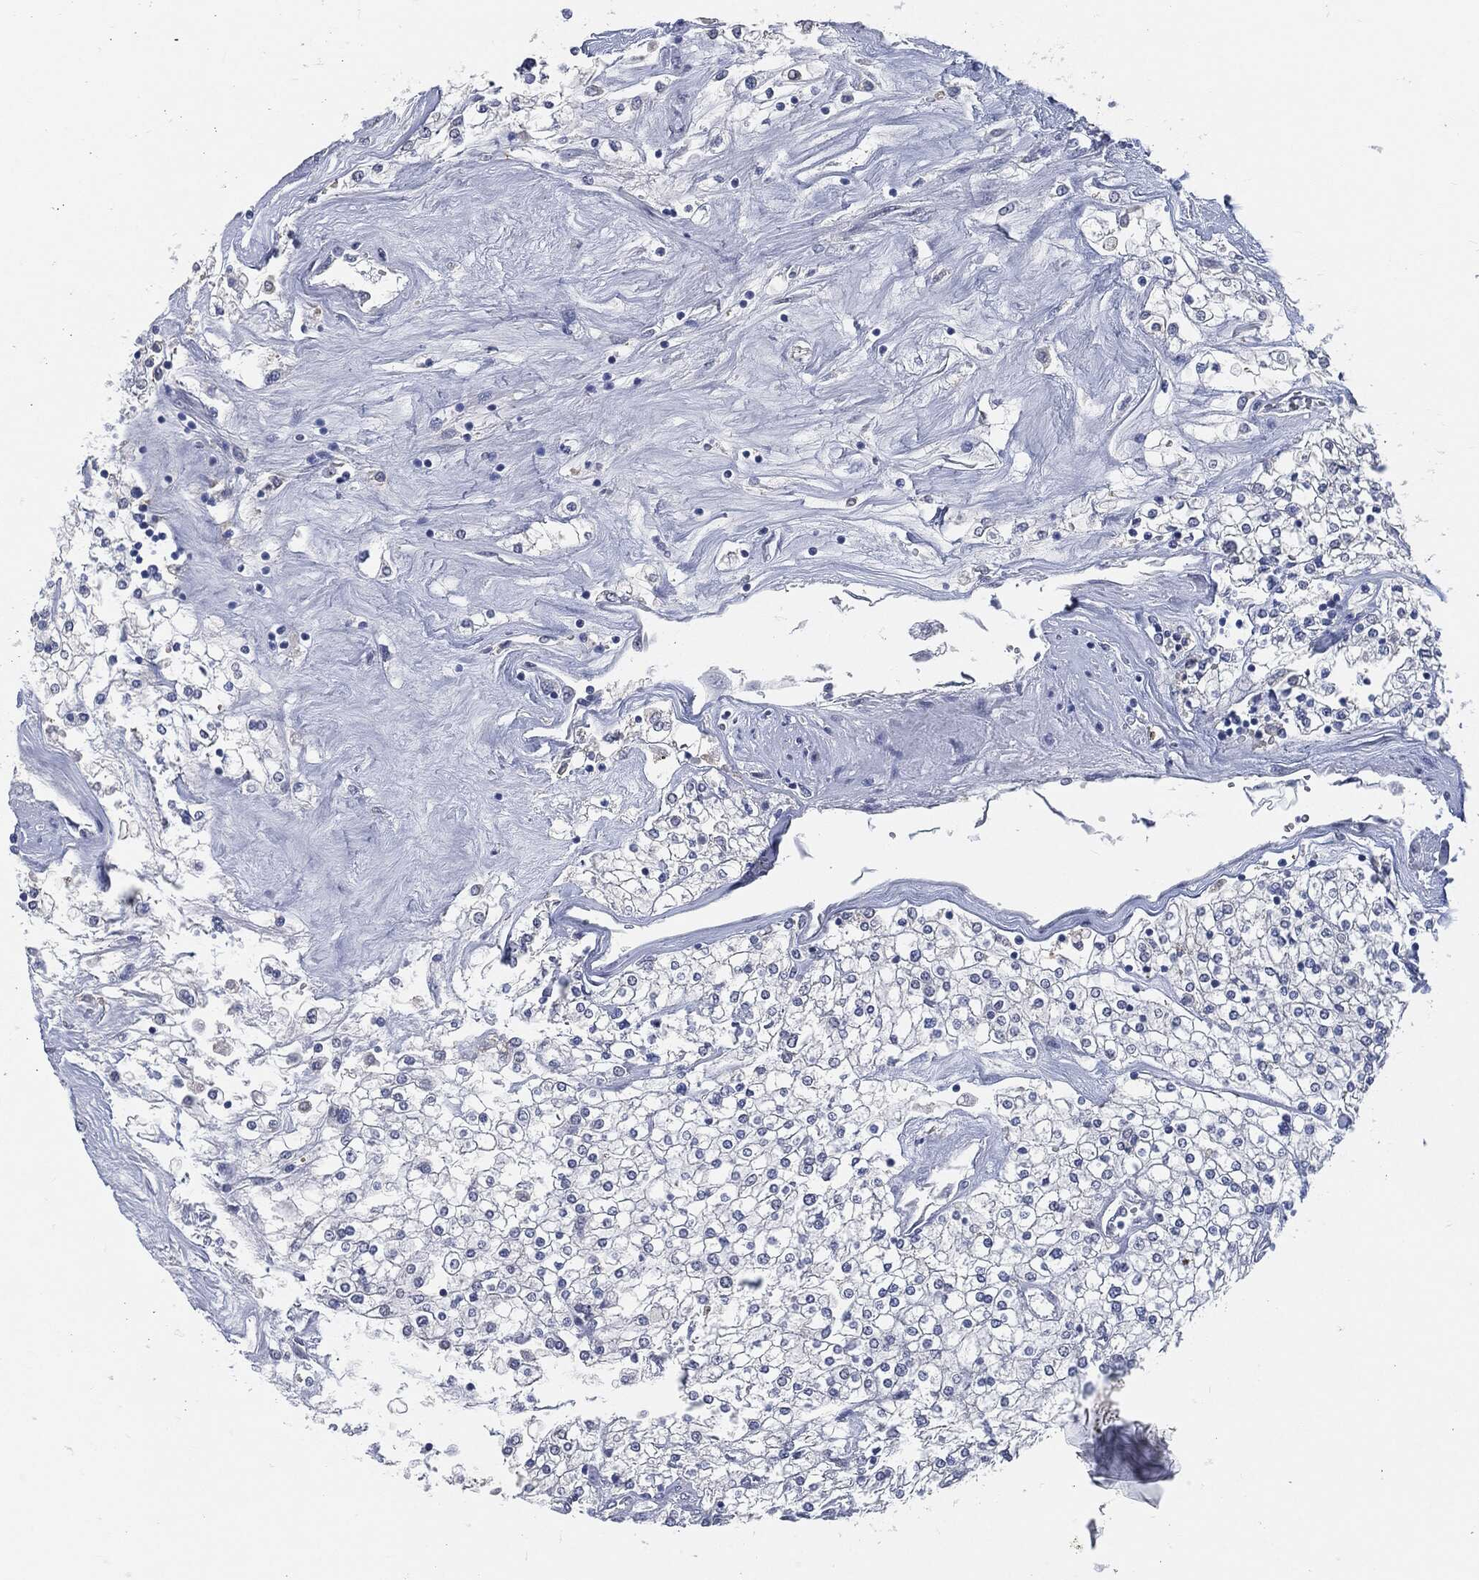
{"staining": {"intensity": "negative", "quantity": "none", "location": "none"}, "tissue": "renal cancer", "cell_type": "Tumor cells", "image_type": "cancer", "snomed": [{"axis": "morphology", "description": "Adenocarcinoma, NOS"}, {"axis": "topography", "description": "Kidney"}], "caption": "Immunohistochemical staining of renal cancer (adenocarcinoma) exhibits no significant staining in tumor cells. (DAB immunohistochemistry (IHC) with hematoxylin counter stain).", "gene": "PROM1", "patient": {"sex": "male", "age": 80}}